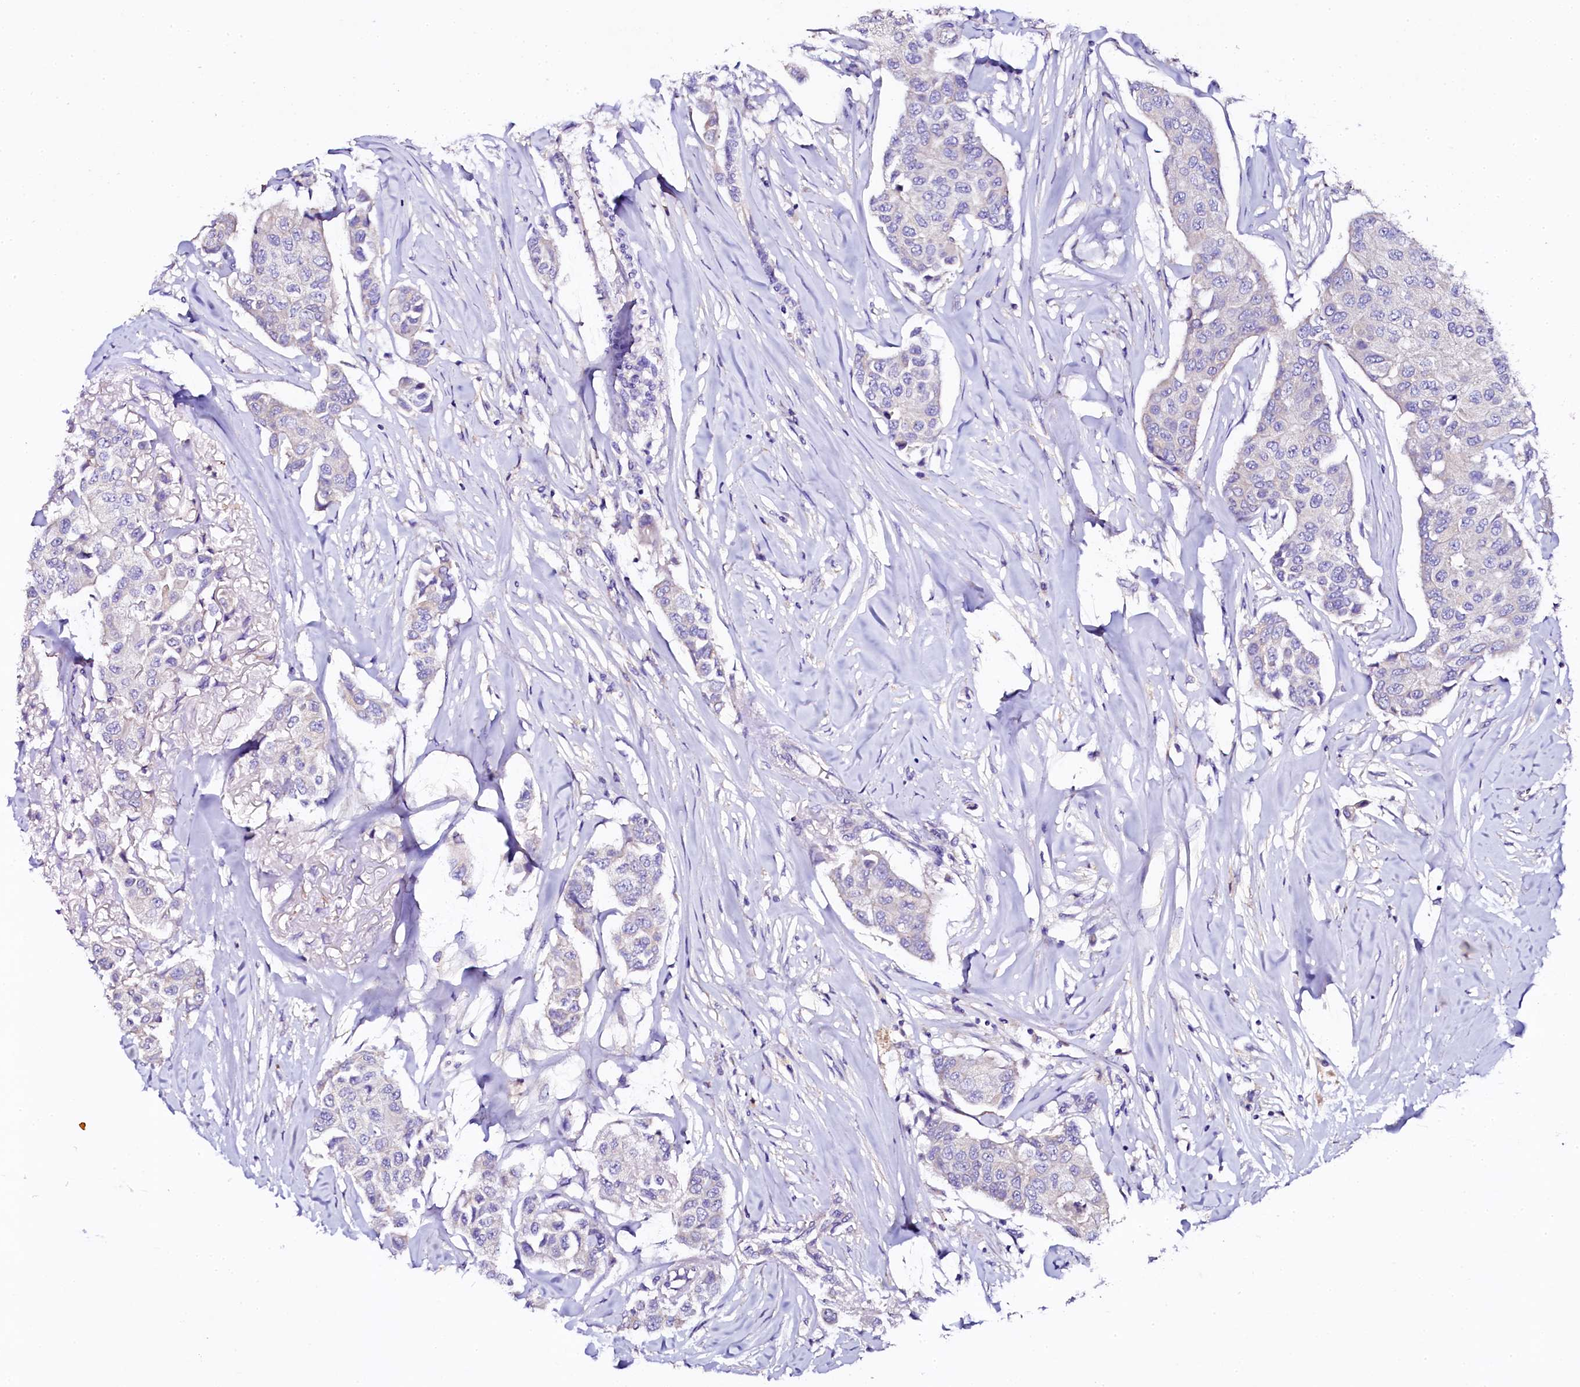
{"staining": {"intensity": "negative", "quantity": "none", "location": "none"}, "tissue": "breast cancer", "cell_type": "Tumor cells", "image_type": "cancer", "snomed": [{"axis": "morphology", "description": "Duct carcinoma"}, {"axis": "topography", "description": "Breast"}], "caption": "Photomicrograph shows no significant protein expression in tumor cells of breast intraductal carcinoma. (DAB (3,3'-diaminobenzidine) immunohistochemistry, high magnification).", "gene": "NAA16", "patient": {"sex": "female", "age": 80}}